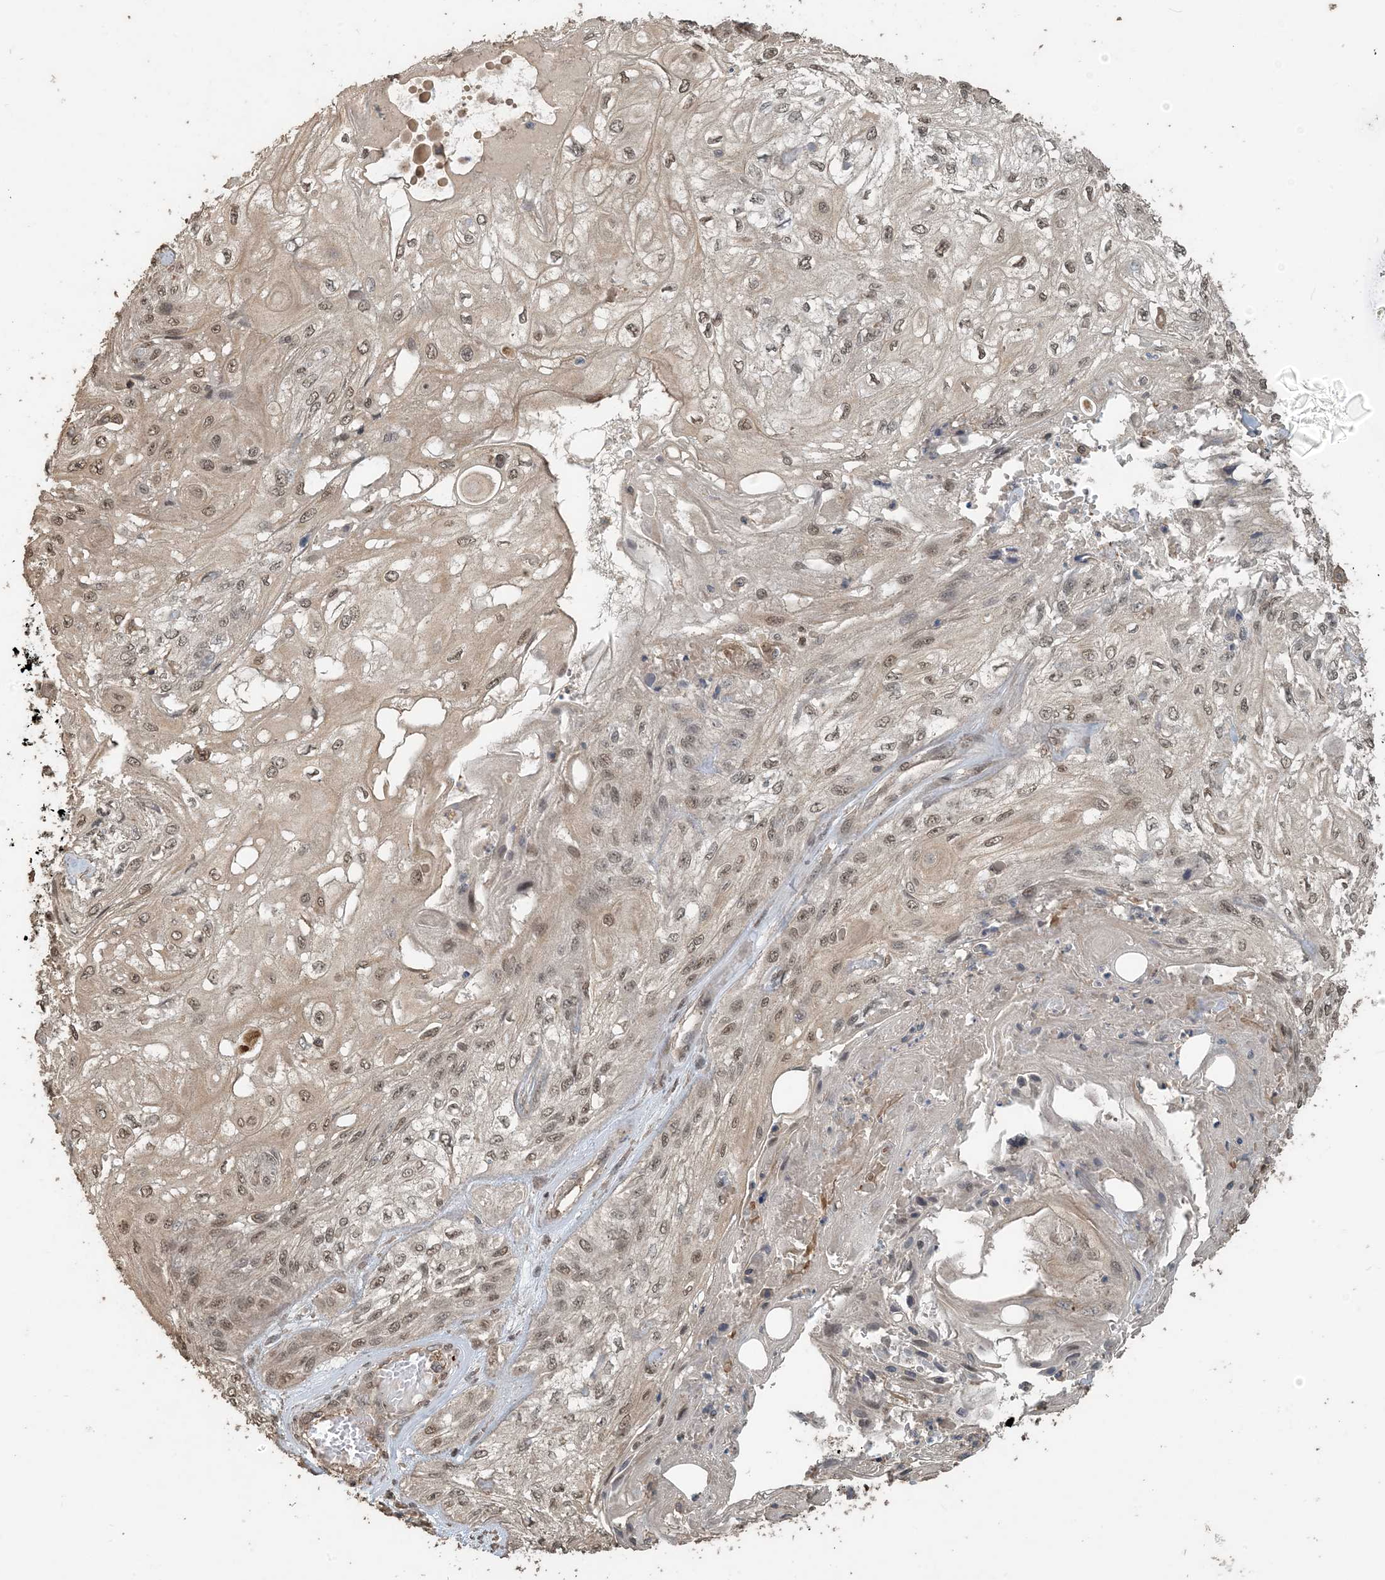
{"staining": {"intensity": "moderate", "quantity": ">75%", "location": "nuclear"}, "tissue": "skin cancer", "cell_type": "Tumor cells", "image_type": "cancer", "snomed": [{"axis": "morphology", "description": "Squamous cell carcinoma, NOS"}, {"axis": "morphology", "description": "Squamous cell carcinoma, metastatic, NOS"}, {"axis": "topography", "description": "Skin"}, {"axis": "topography", "description": "Lymph node"}], "caption": "Immunohistochemical staining of human skin cancer (squamous cell carcinoma) exhibits medium levels of moderate nuclear staining in approximately >75% of tumor cells.", "gene": "ZC3H12A", "patient": {"sex": "male", "age": 75}}